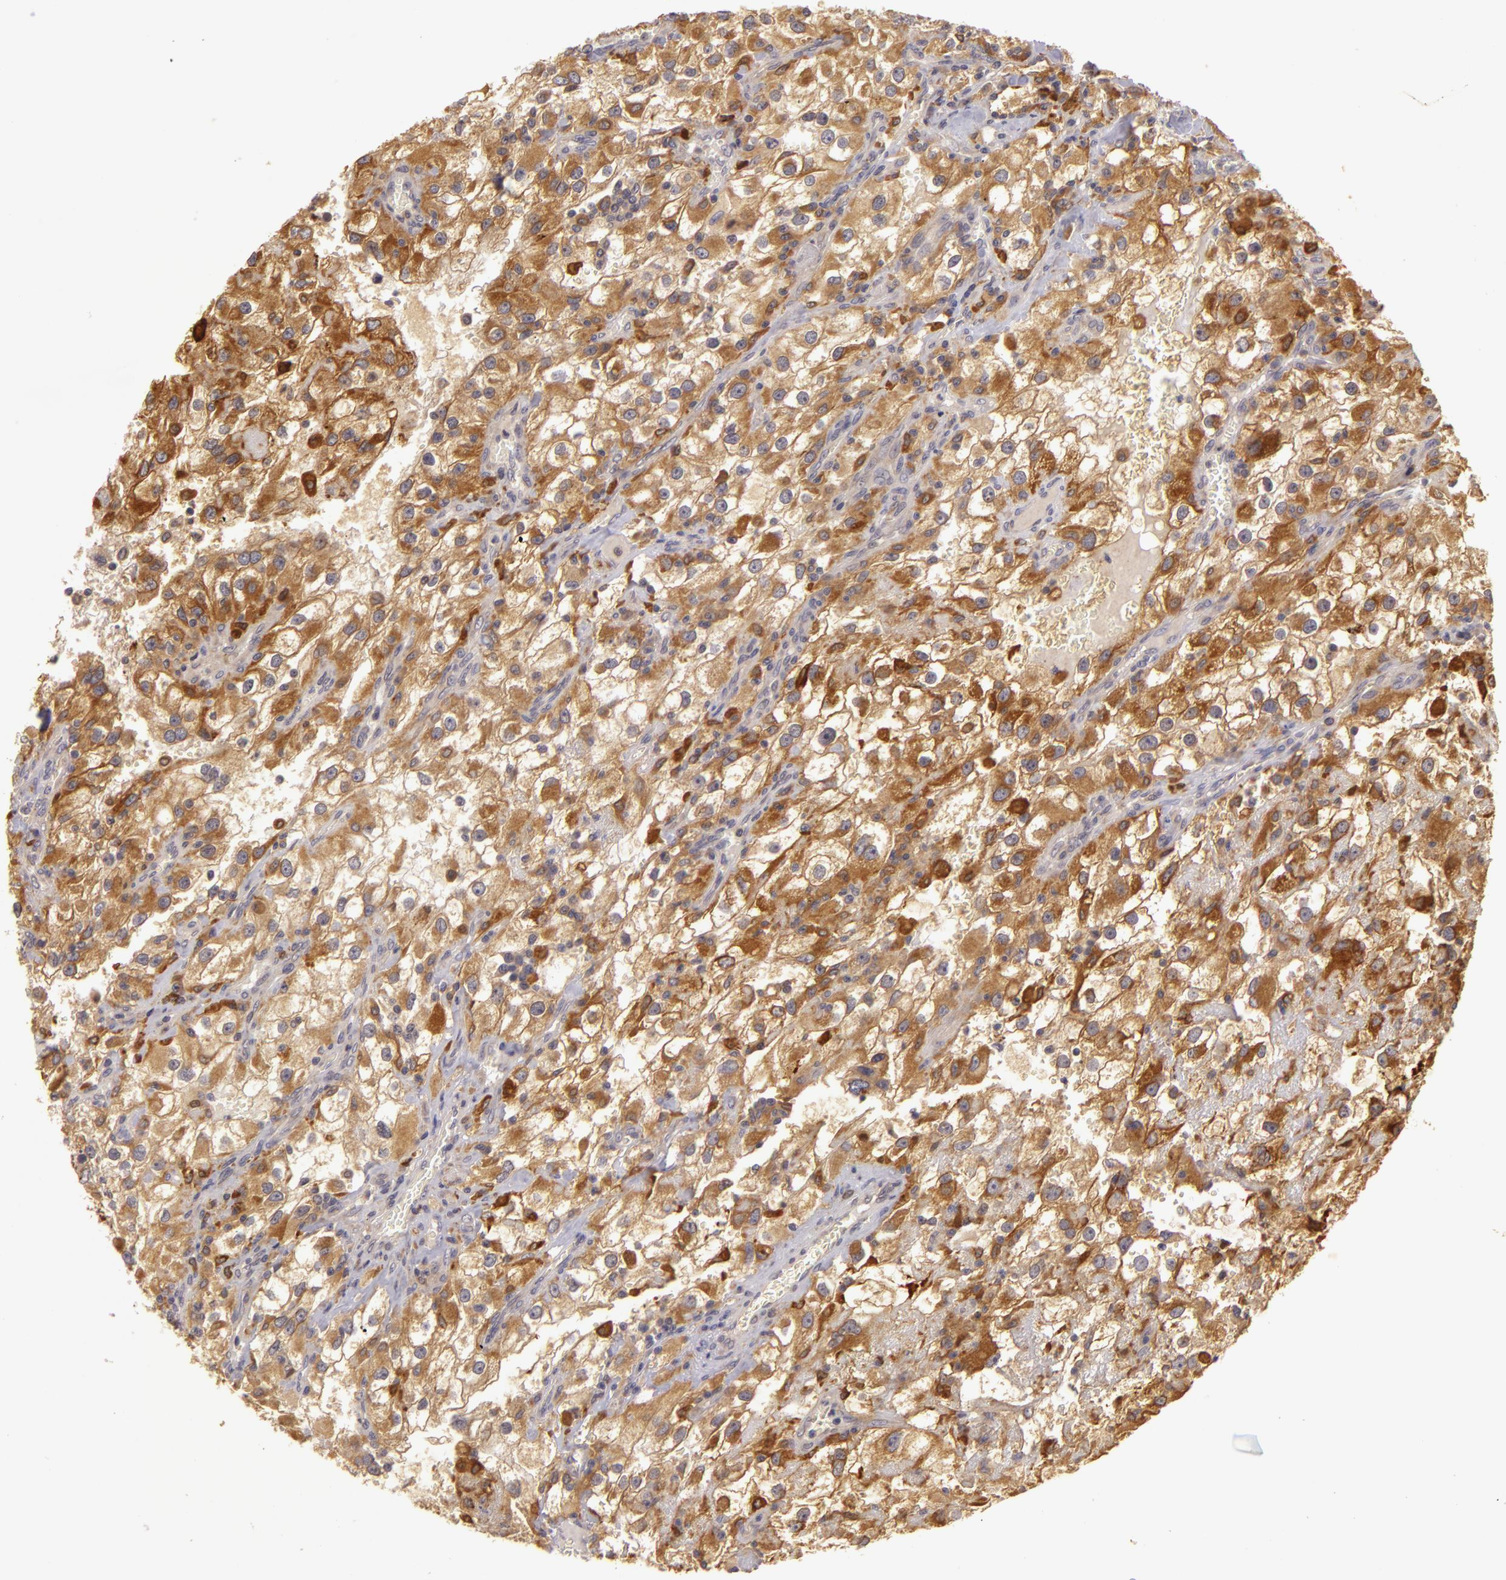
{"staining": {"intensity": "moderate", "quantity": ">75%", "location": "cytoplasmic/membranous"}, "tissue": "renal cancer", "cell_type": "Tumor cells", "image_type": "cancer", "snomed": [{"axis": "morphology", "description": "Adenocarcinoma, NOS"}, {"axis": "topography", "description": "Kidney"}], "caption": "Immunohistochemical staining of renal cancer exhibits moderate cytoplasmic/membranous protein expression in approximately >75% of tumor cells.", "gene": "PPP1R3F", "patient": {"sex": "female", "age": 52}}